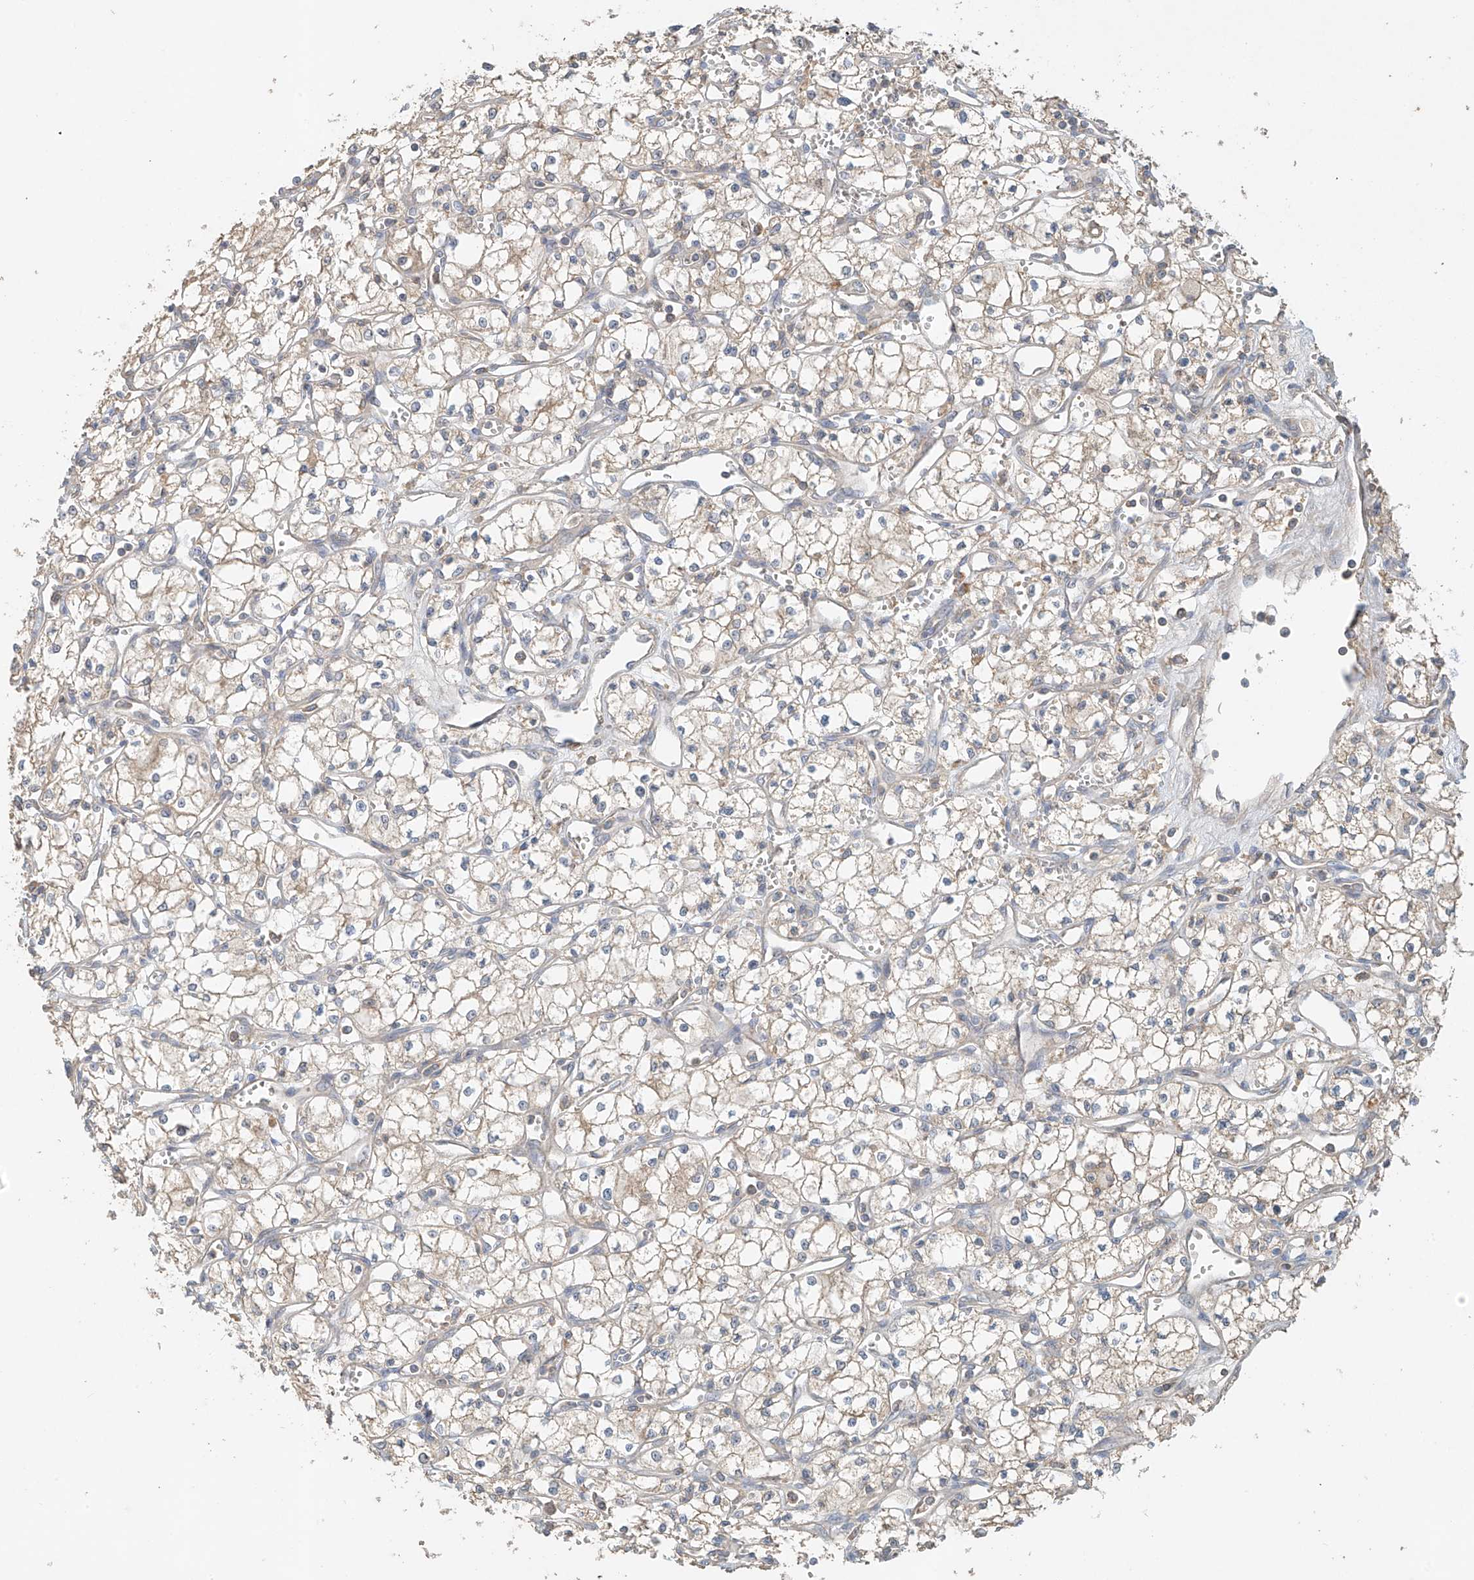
{"staining": {"intensity": "weak", "quantity": "25%-75%", "location": "cytoplasmic/membranous"}, "tissue": "renal cancer", "cell_type": "Tumor cells", "image_type": "cancer", "snomed": [{"axis": "morphology", "description": "Adenocarcinoma, NOS"}, {"axis": "topography", "description": "Kidney"}], "caption": "An immunohistochemistry (IHC) photomicrograph of tumor tissue is shown. Protein staining in brown labels weak cytoplasmic/membranous positivity in adenocarcinoma (renal) within tumor cells.", "gene": "GNB1L", "patient": {"sex": "male", "age": 59}}